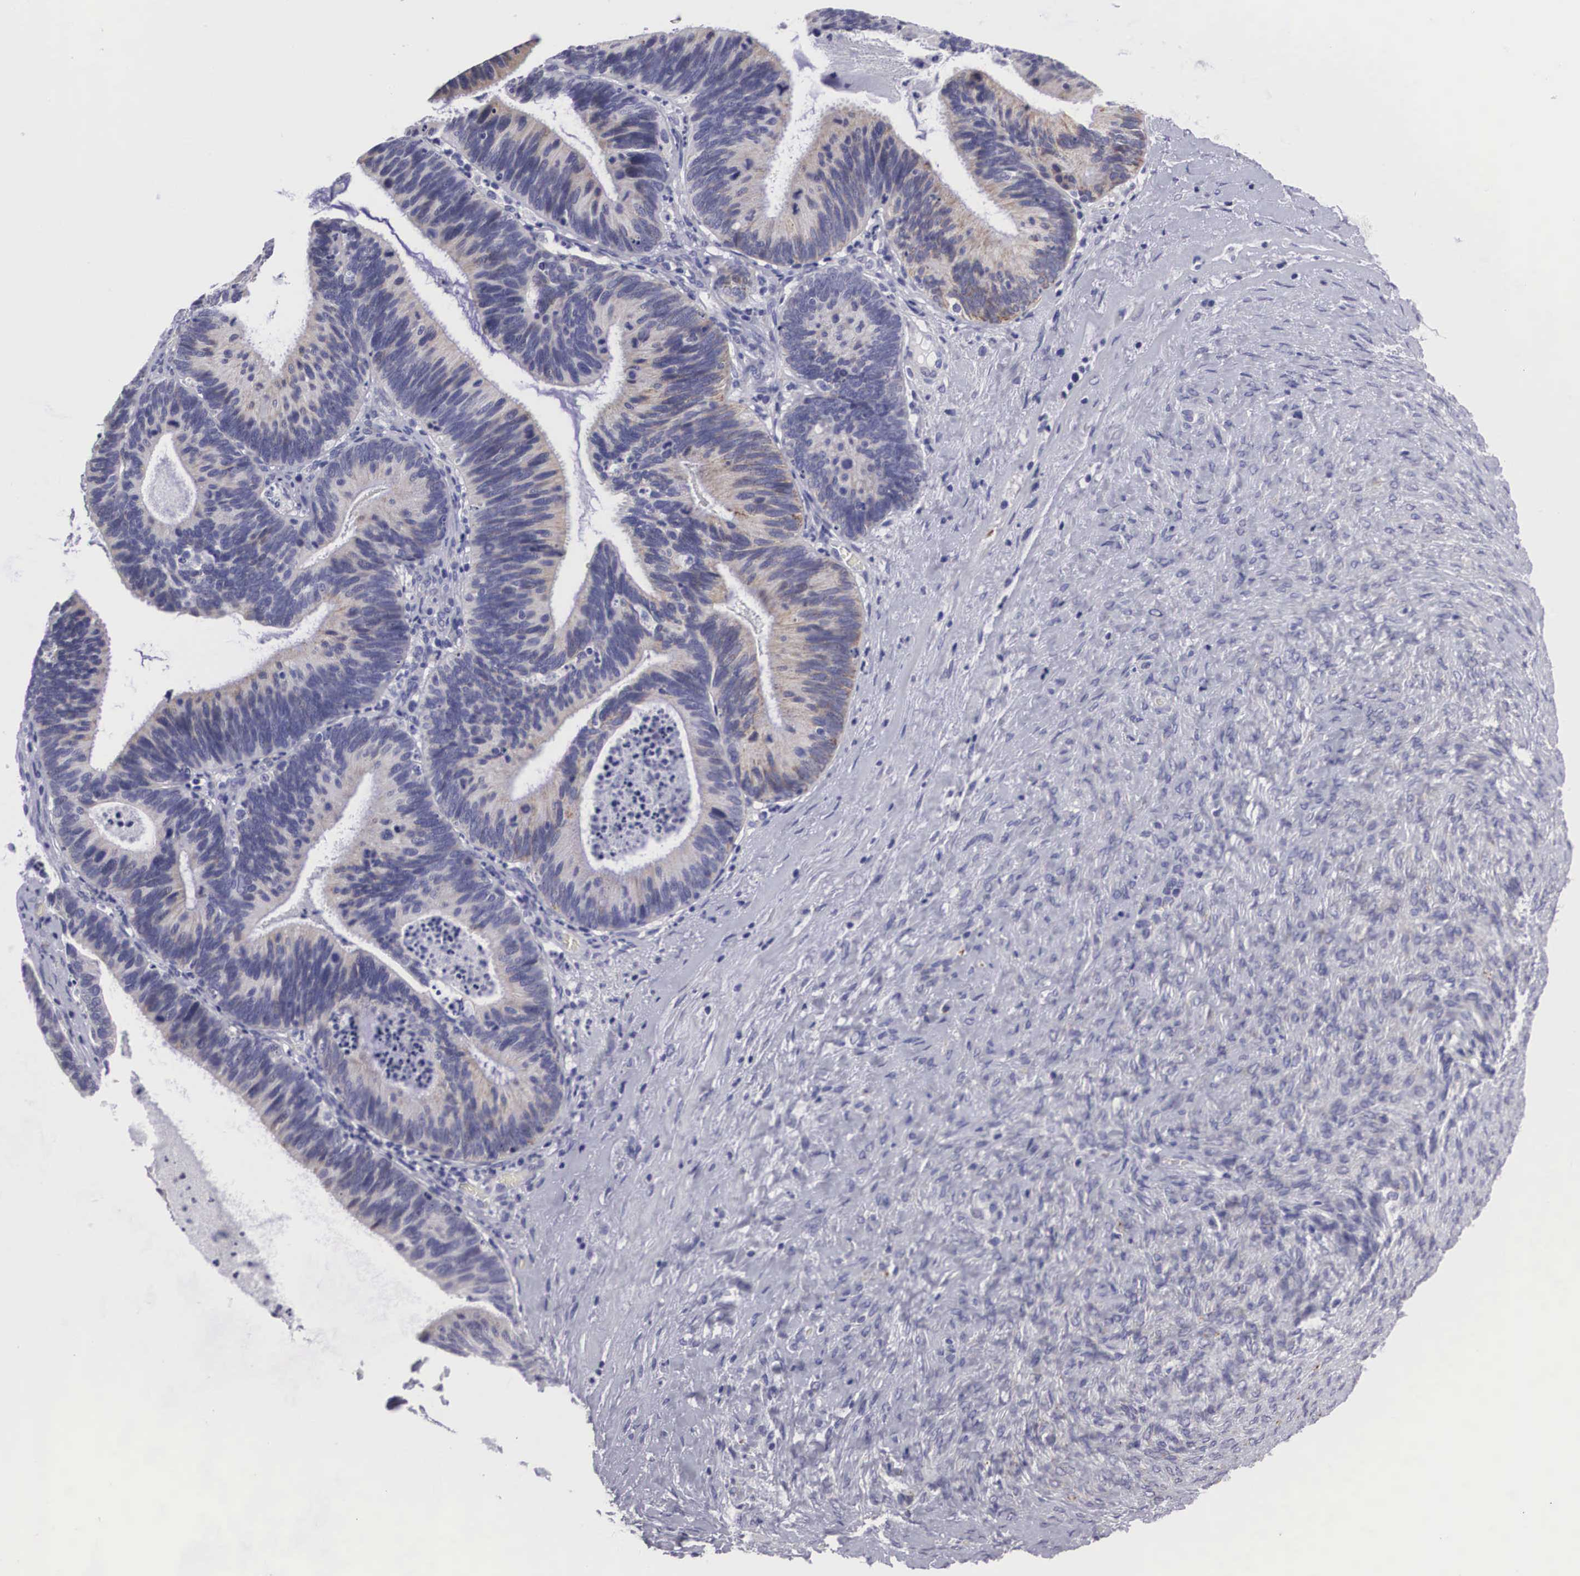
{"staining": {"intensity": "weak", "quantity": "<25%", "location": "cytoplasmic/membranous"}, "tissue": "ovarian cancer", "cell_type": "Tumor cells", "image_type": "cancer", "snomed": [{"axis": "morphology", "description": "Carcinoma, endometroid"}, {"axis": "topography", "description": "Ovary"}], "caption": "IHC of human ovarian cancer demonstrates no staining in tumor cells.", "gene": "ARMCX3", "patient": {"sex": "female", "age": 52}}